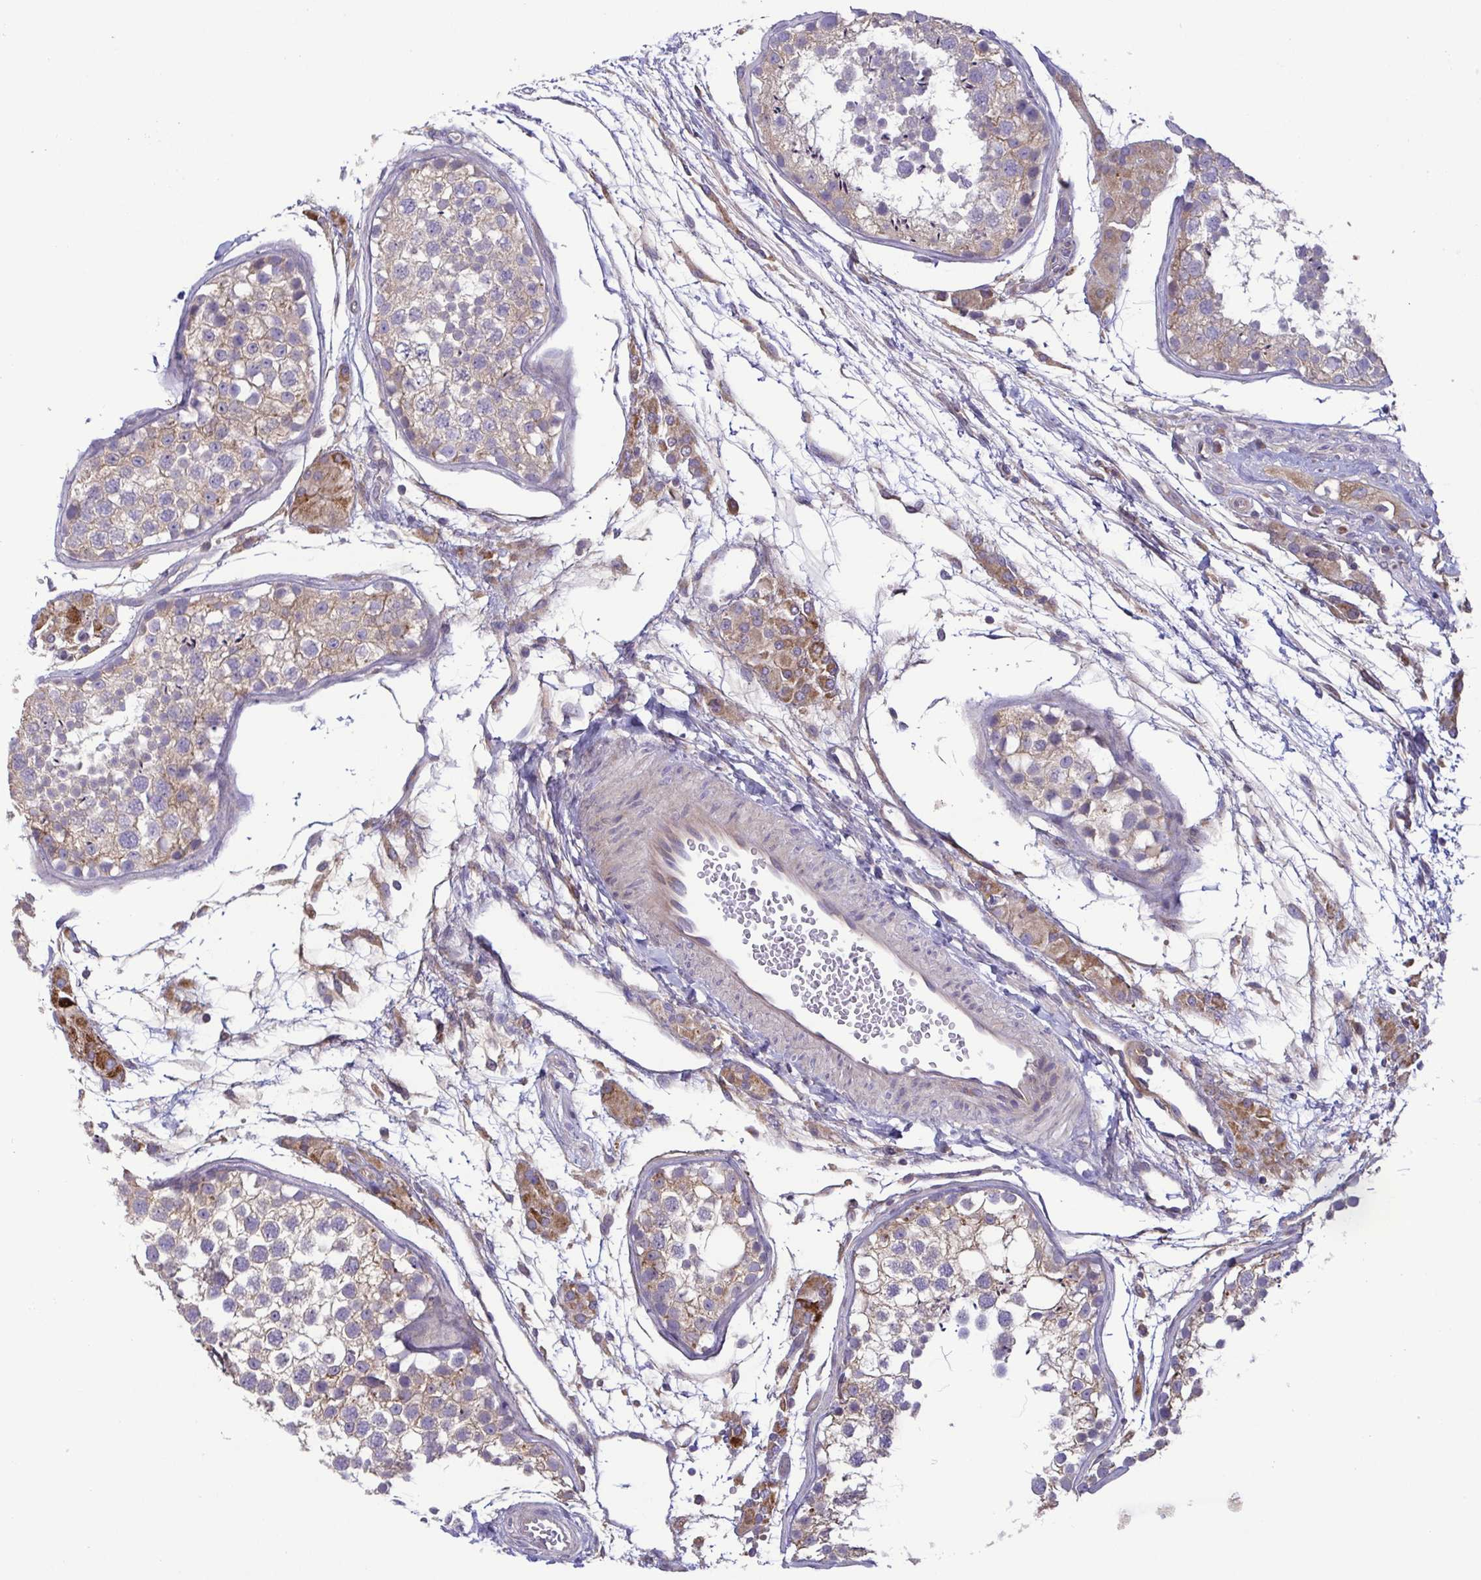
{"staining": {"intensity": "weak", "quantity": "25%-75%", "location": "cytoplasmic/membranous"}, "tissue": "testis", "cell_type": "Cells in seminiferous ducts", "image_type": "normal", "snomed": [{"axis": "morphology", "description": "Normal tissue, NOS"}, {"axis": "morphology", "description": "Seminoma, NOS"}, {"axis": "topography", "description": "Testis"}], "caption": "DAB immunohistochemical staining of benign testis shows weak cytoplasmic/membranous protein staining in approximately 25%-75% of cells in seminiferous ducts.", "gene": "LMF2", "patient": {"sex": "male", "age": 29}}